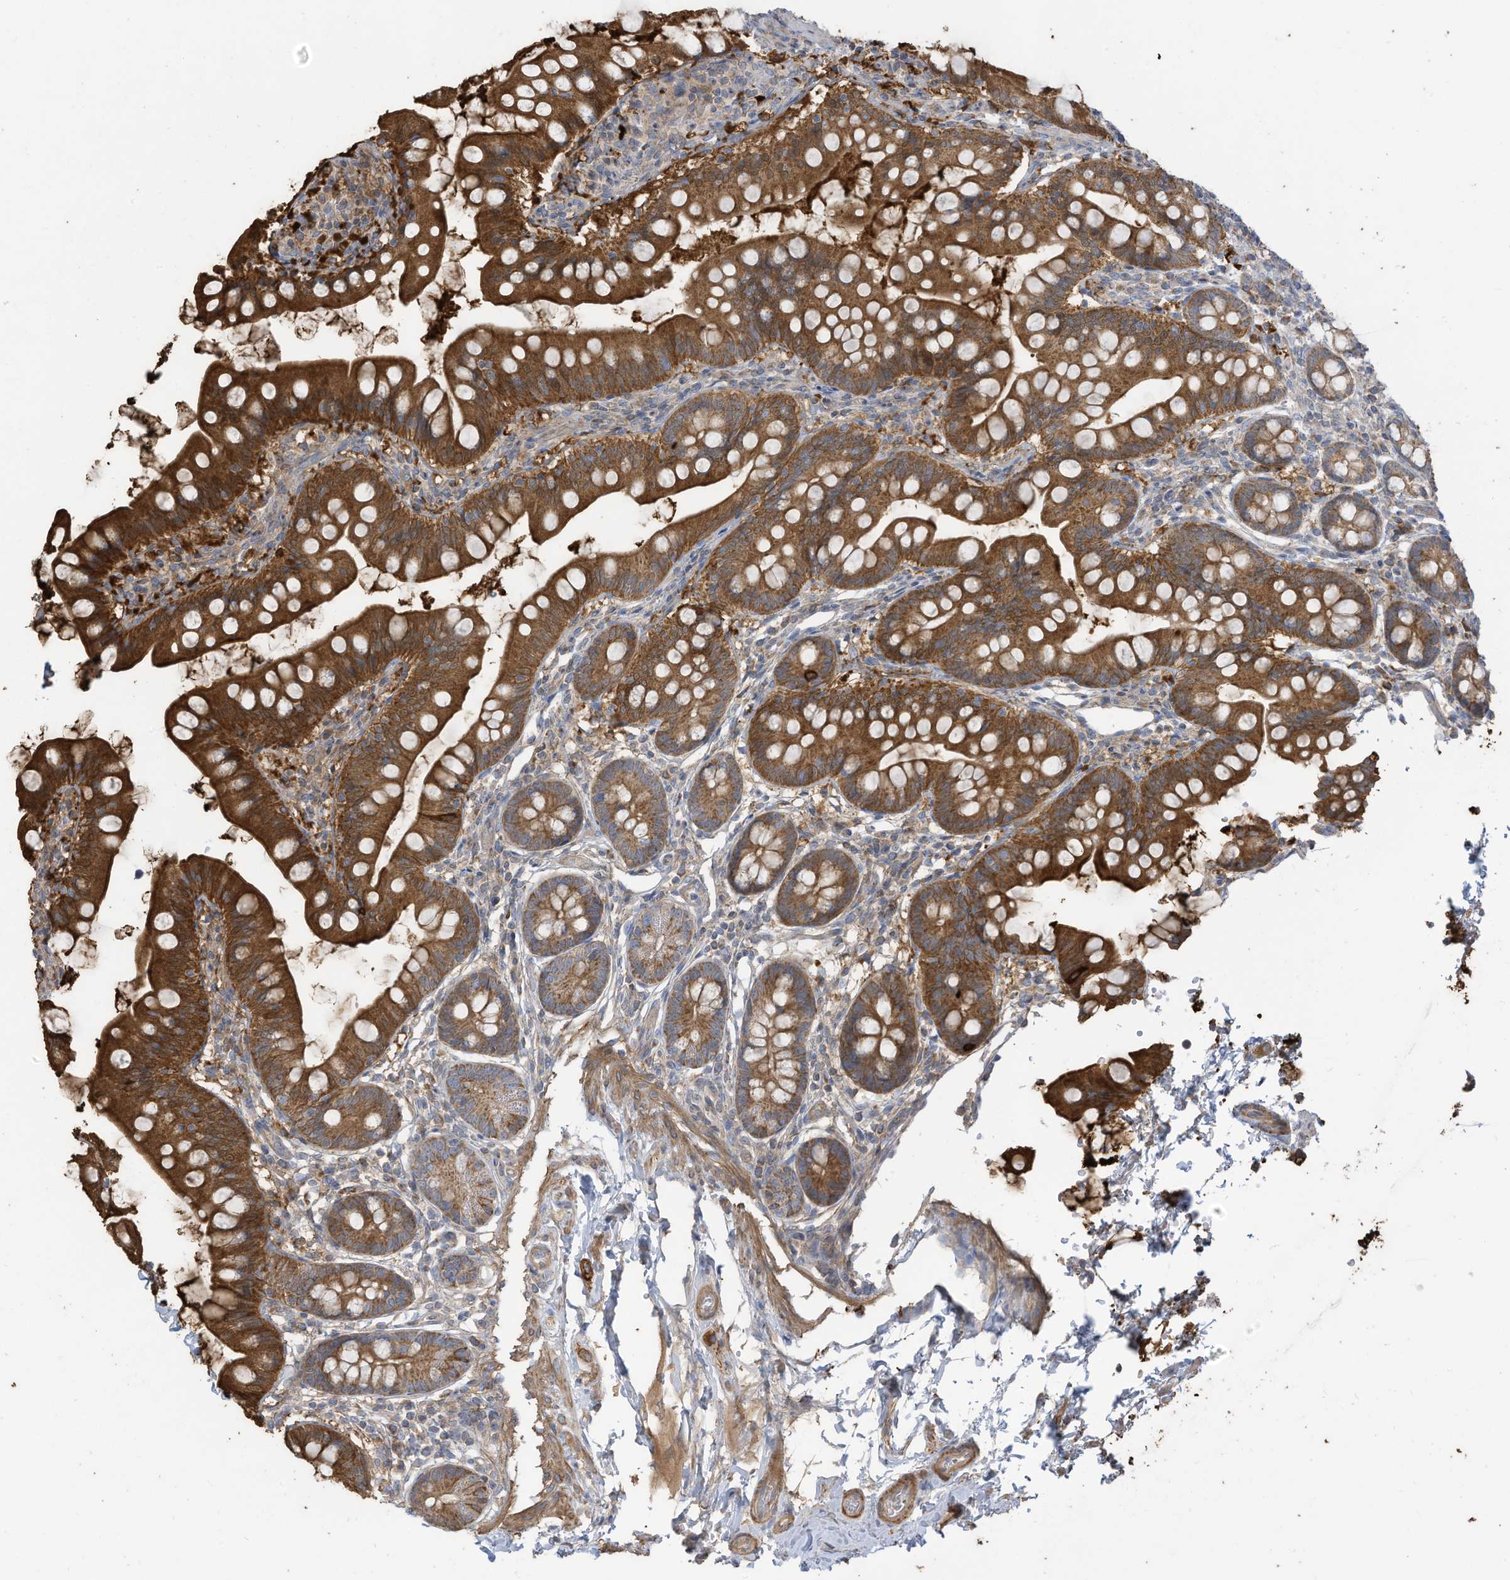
{"staining": {"intensity": "strong", "quantity": ">75%", "location": "cytoplasmic/membranous"}, "tissue": "small intestine", "cell_type": "Glandular cells", "image_type": "normal", "snomed": [{"axis": "morphology", "description": "Normal tissue, NOS"}, {"axis": "topography", "description": "Small intestine"}], "caption": "This micrograph shows IHC staining of benign human small intestine, with high strong cytoplasmic/membranous expression in approximately >75% of glandular cells.", "gene": "GTPBP2", "patient": {"sex": "male", "age": 7}}